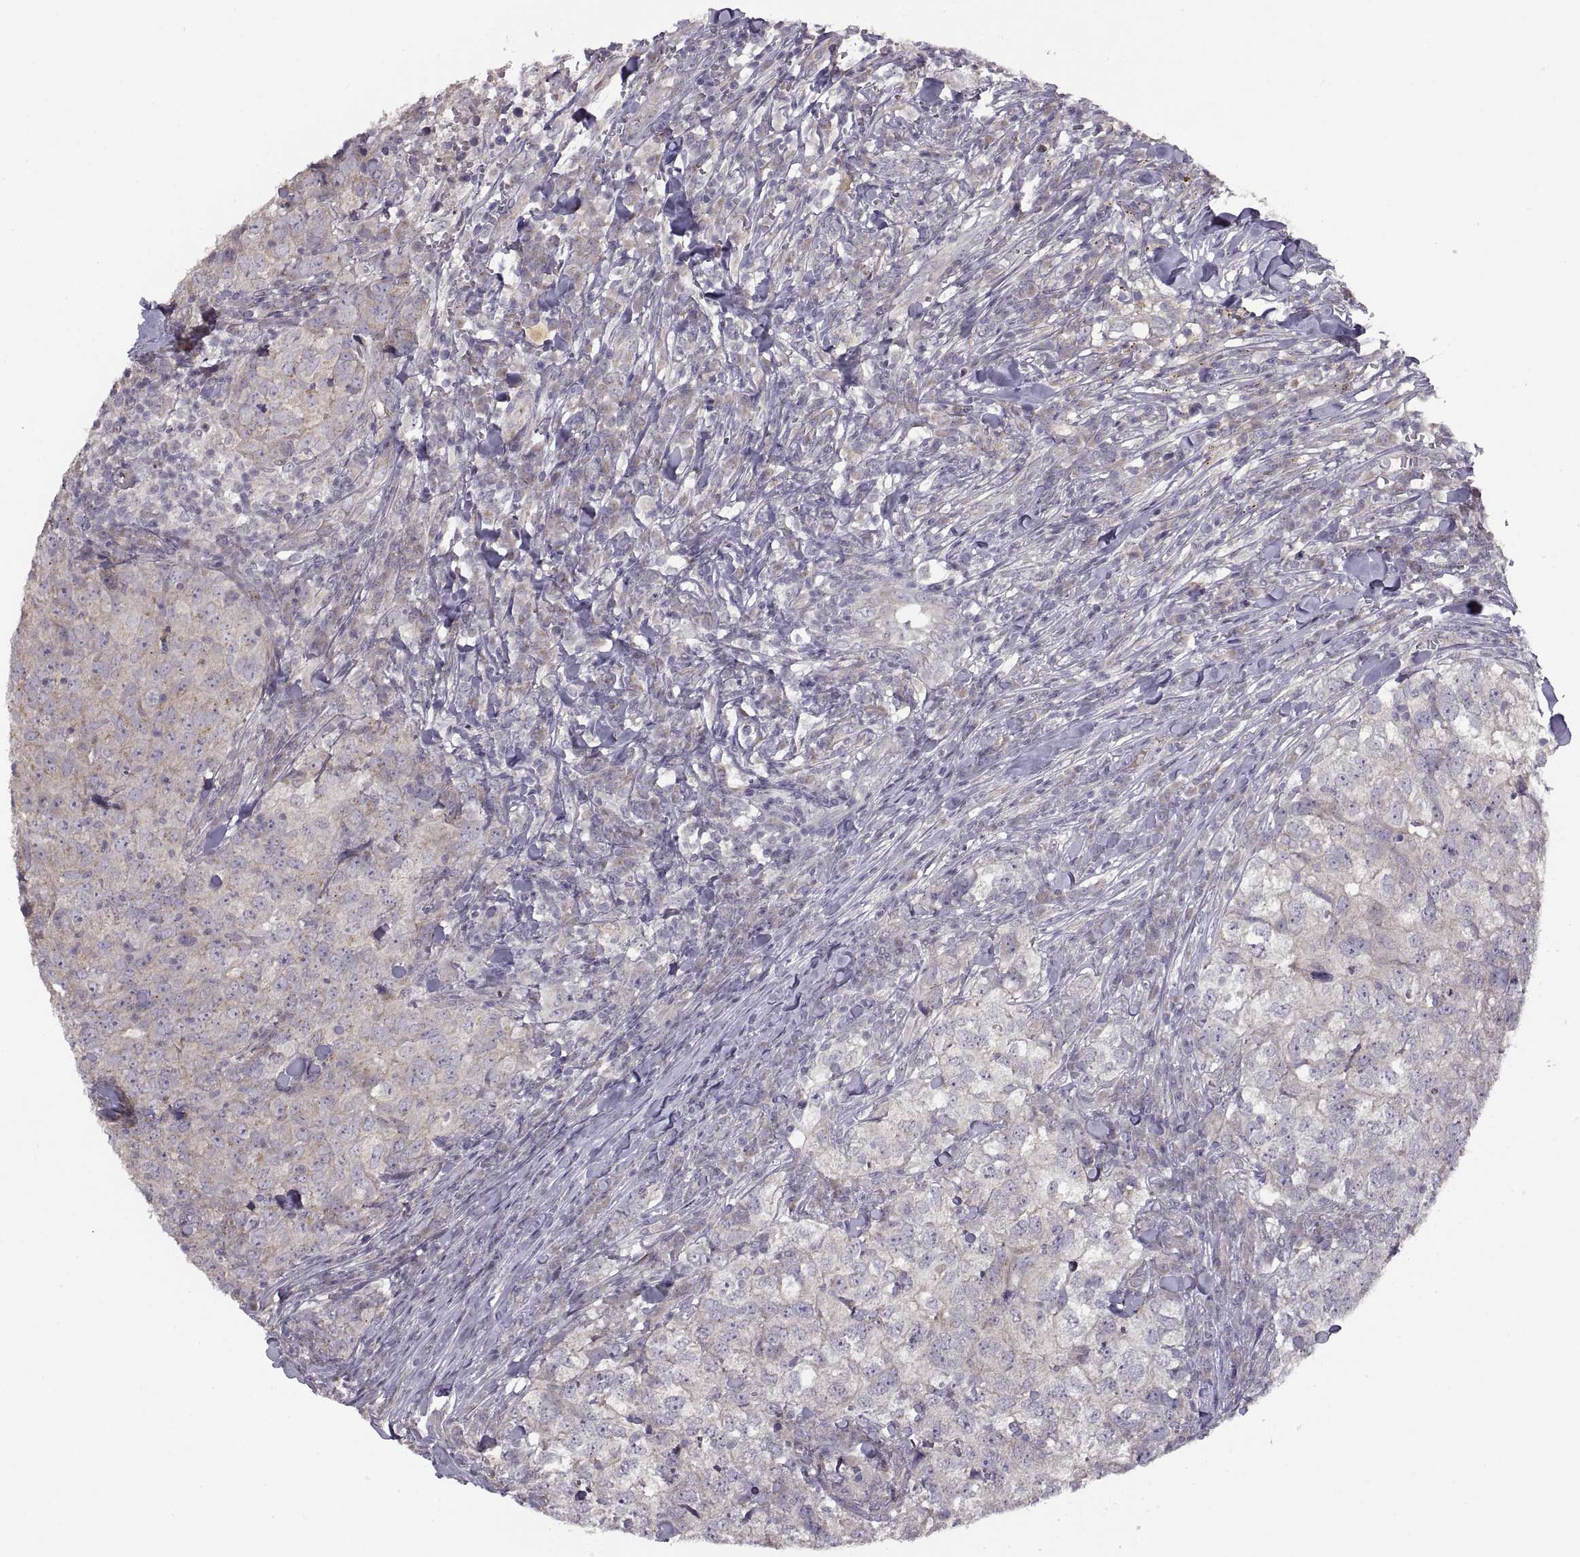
{"staining": {"intensity": "weak", "quantity": "25%-75%", "location": "cytoplasmic/membranous"}, "tissue": "breast cancer", "cell_type": "Tumor cells", "image_type": "cancer", "snomed": [{"axis": "morphology", "description": "Duct carcinoma"}, {"axis": "topography", "description": "Breast"}], "caption": "This histopathology image reveals breast invasive ductal carcinoma stained with immunohistochemistry to label a protein in brown. The cytoplasmic/membranous of tumor cells show weak positivity for the protein. Nuclei are counter-stained blue.", "gene": "ACSBG2", "patient": {"sex": "female", "age": 30}}